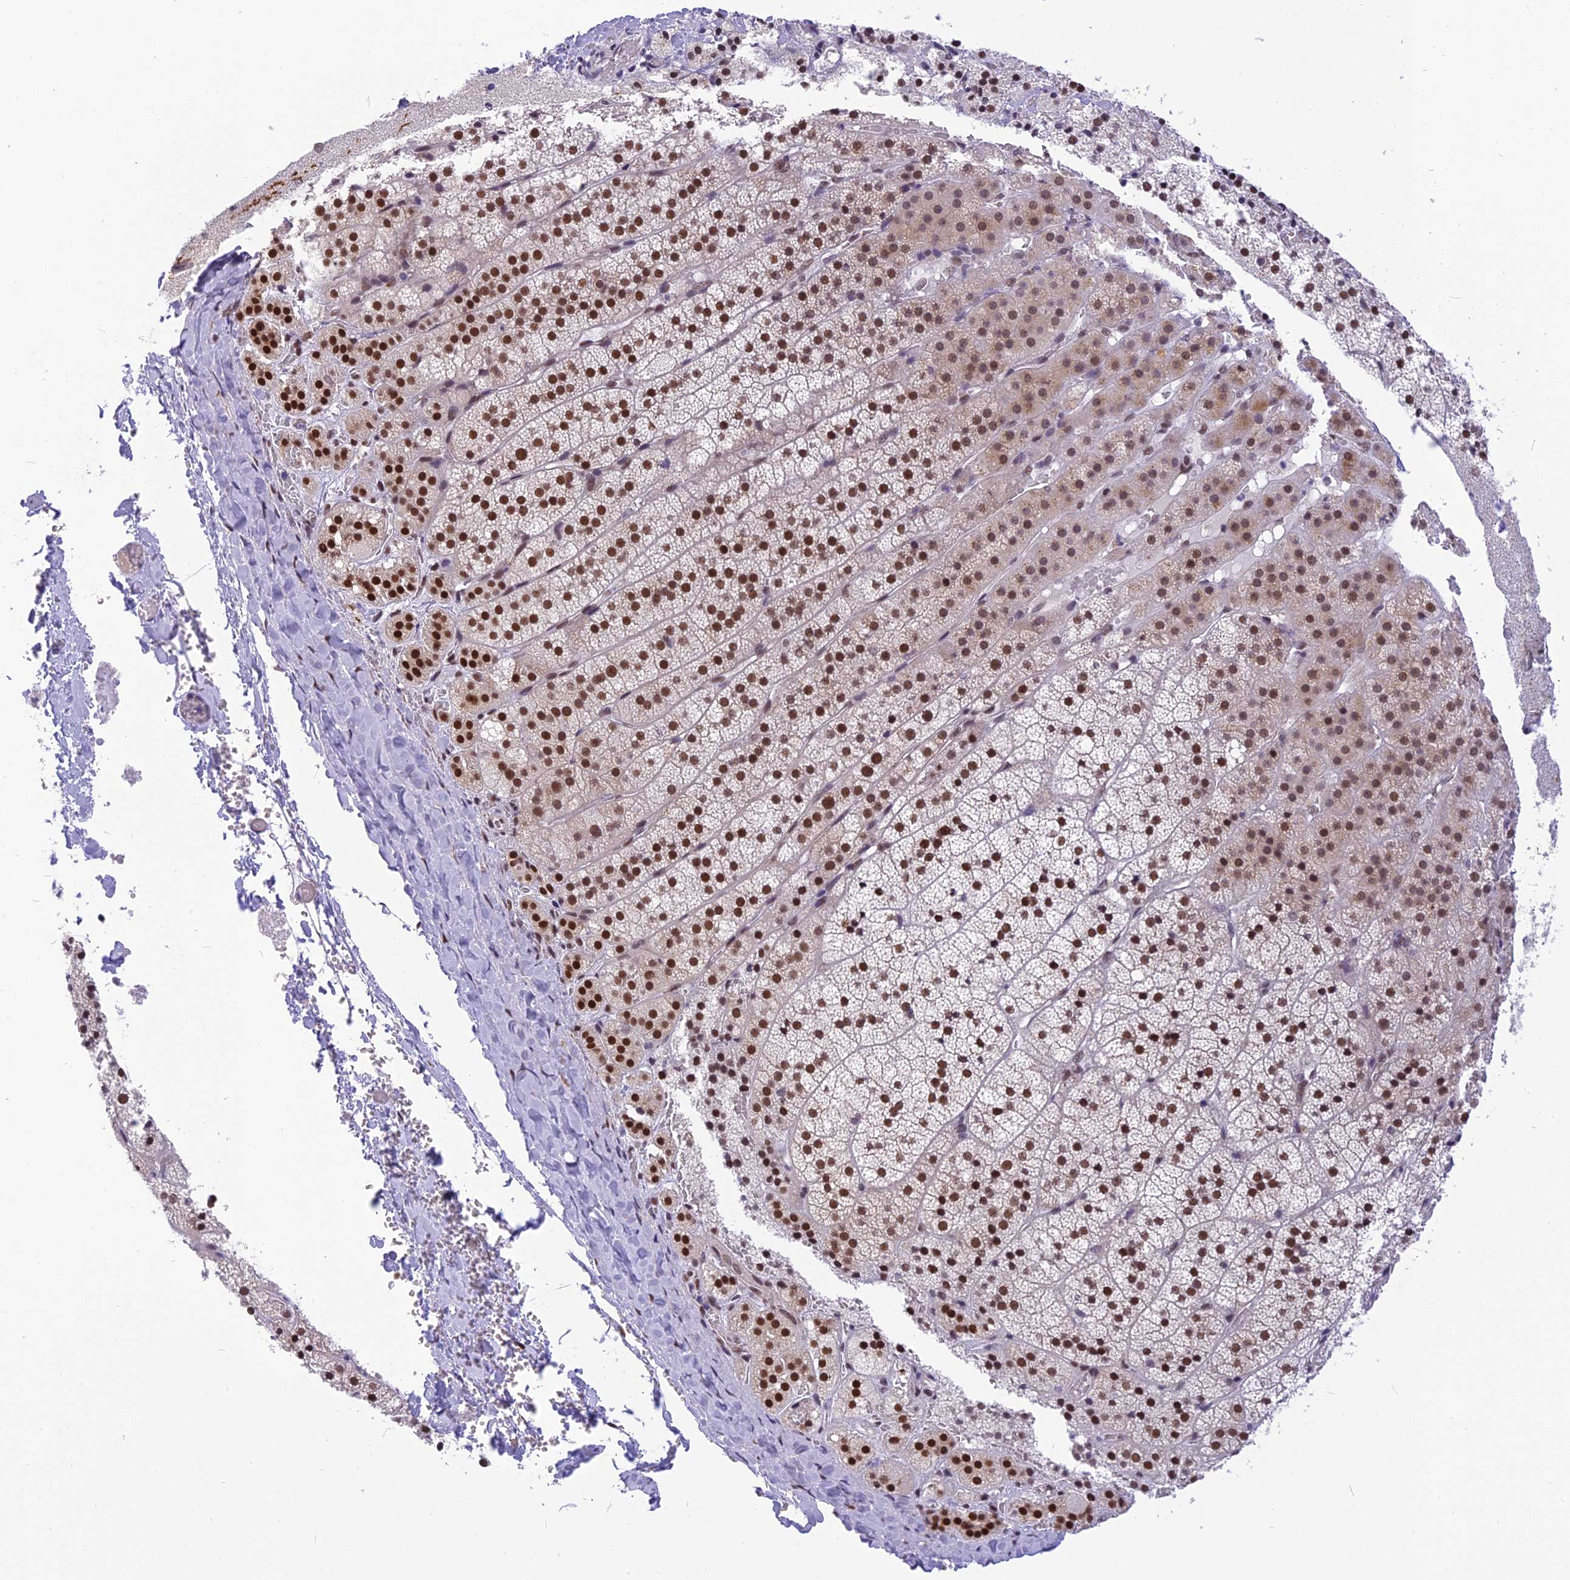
{"staining": {"intensity": "strong", "quantity": "25%-75%", "location": "nuclear"}, "tissue": "adrenal gland", "cell_type": "Glandular cells", "image_type": "normal", "snomed": [{"axis": "morphology", "description": "Normal tissue, NOS"}, {"axis": "topography", "description": "Adrenal gland"}], "caption": "DAB (3,3'-diaminobenzidine) immunohistochemical staining of benign adrenal gland reveals strong nuclear protein expression in approximately 25%-75% of glandular cells.", "gene": "IRF2BP1", "patient": {"sex": "female", "age": 44}}